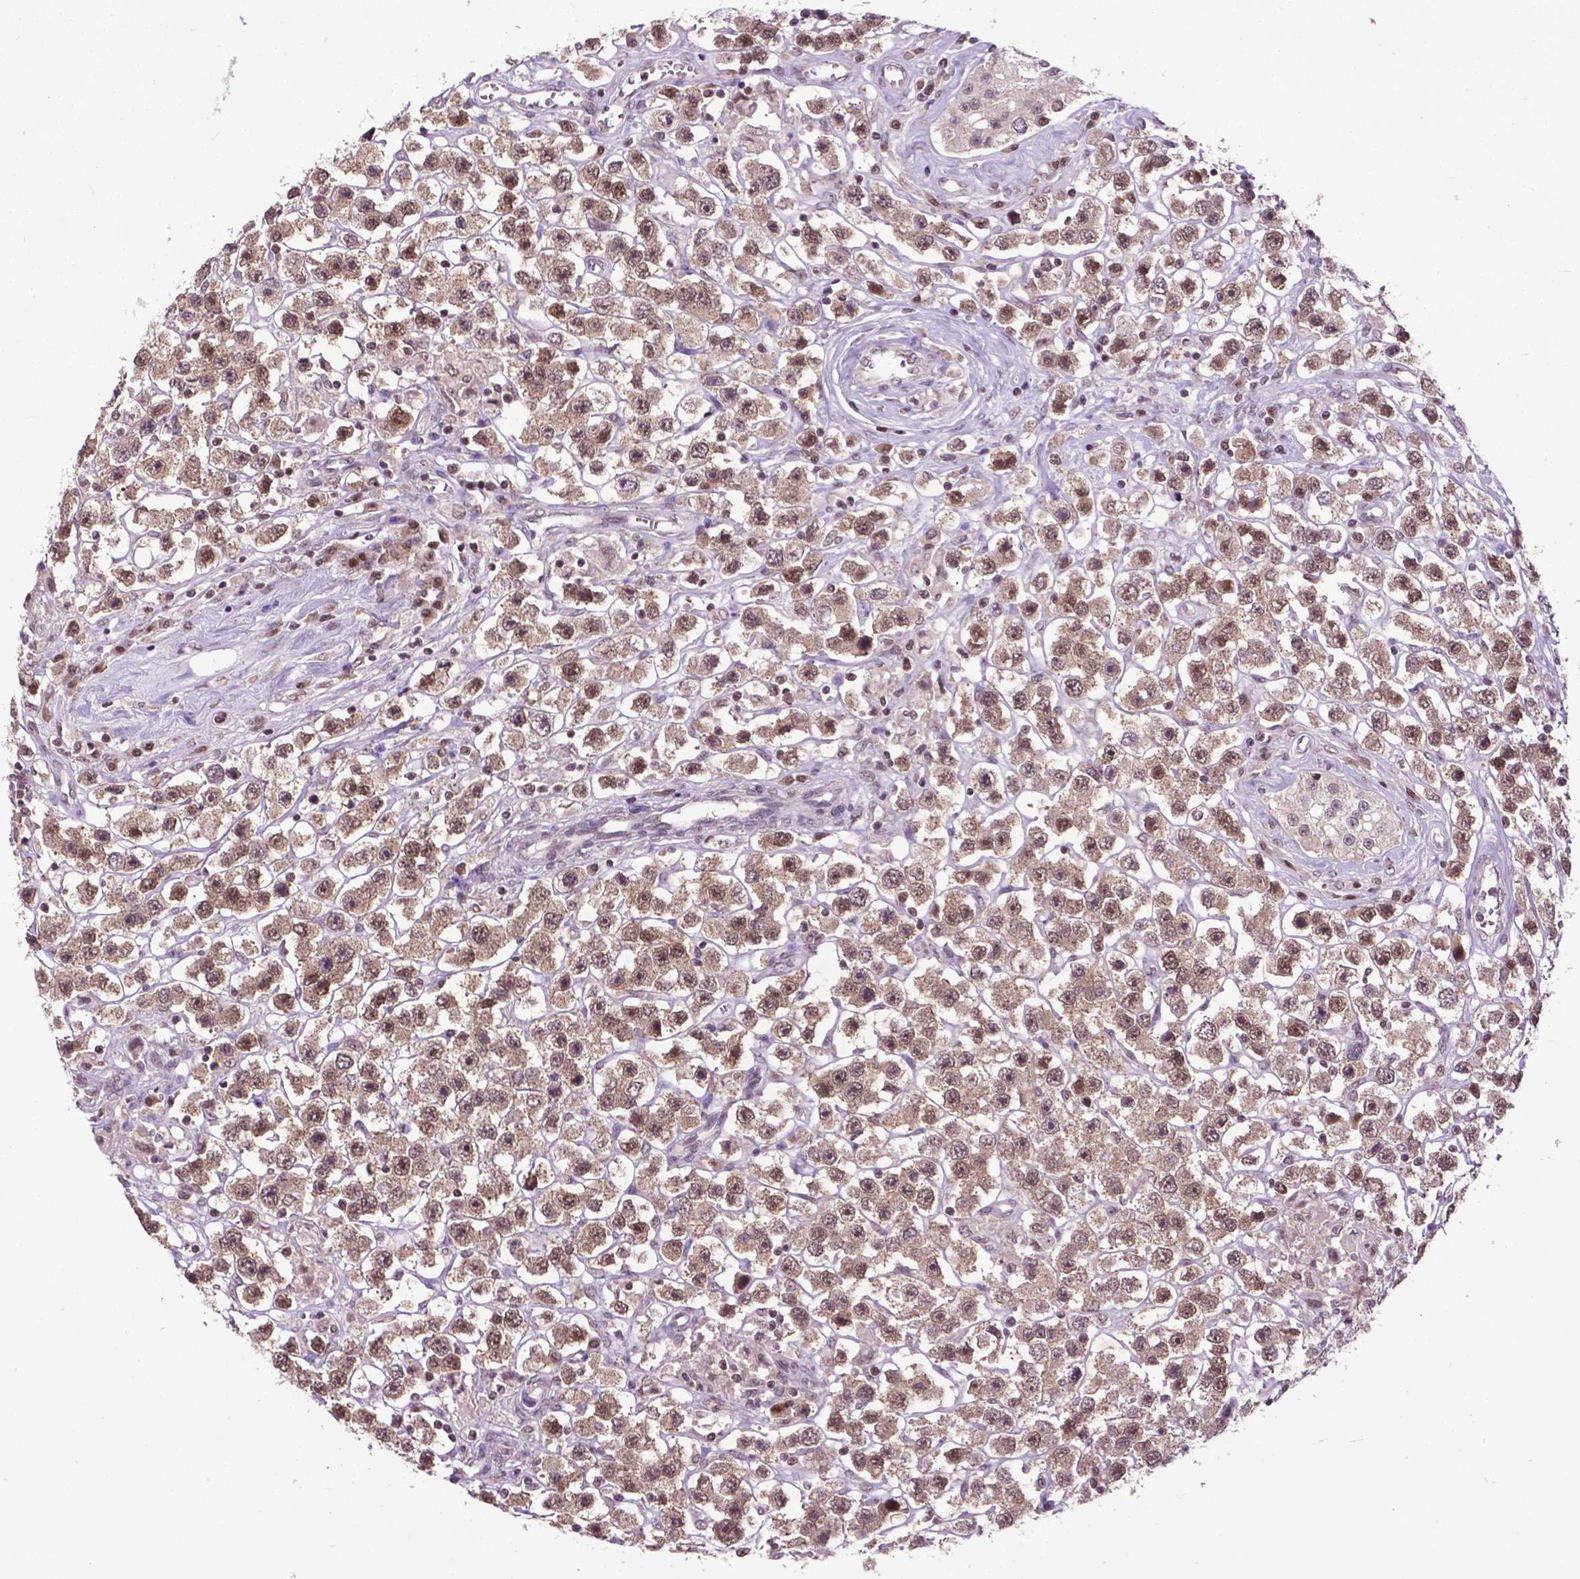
{"staining": {"intensity": "moderate", "quantity": ">75%", "location": "cytoplasmic/membranous,nuclear"}, "tissue": "testis cancer", "cell_type": "Tumor cells", "image_type": "cancer", "snomed": [{"axis": "morphology", "description": "Seminoma, NOS"}, {"axis": "topography", "description": "Testis"}], "caption": "Protein staining reveals moderate cytoplasmic/membranous and nuclear expression in approximately >75% of tumor cells in testis cancer. (DAB (3,3'-diaminobenzidine) IHC, brown staining for protein, blue staining for nuclei).", "gene": "FAF1", "patient": {"sex": "male", "age": 45}}